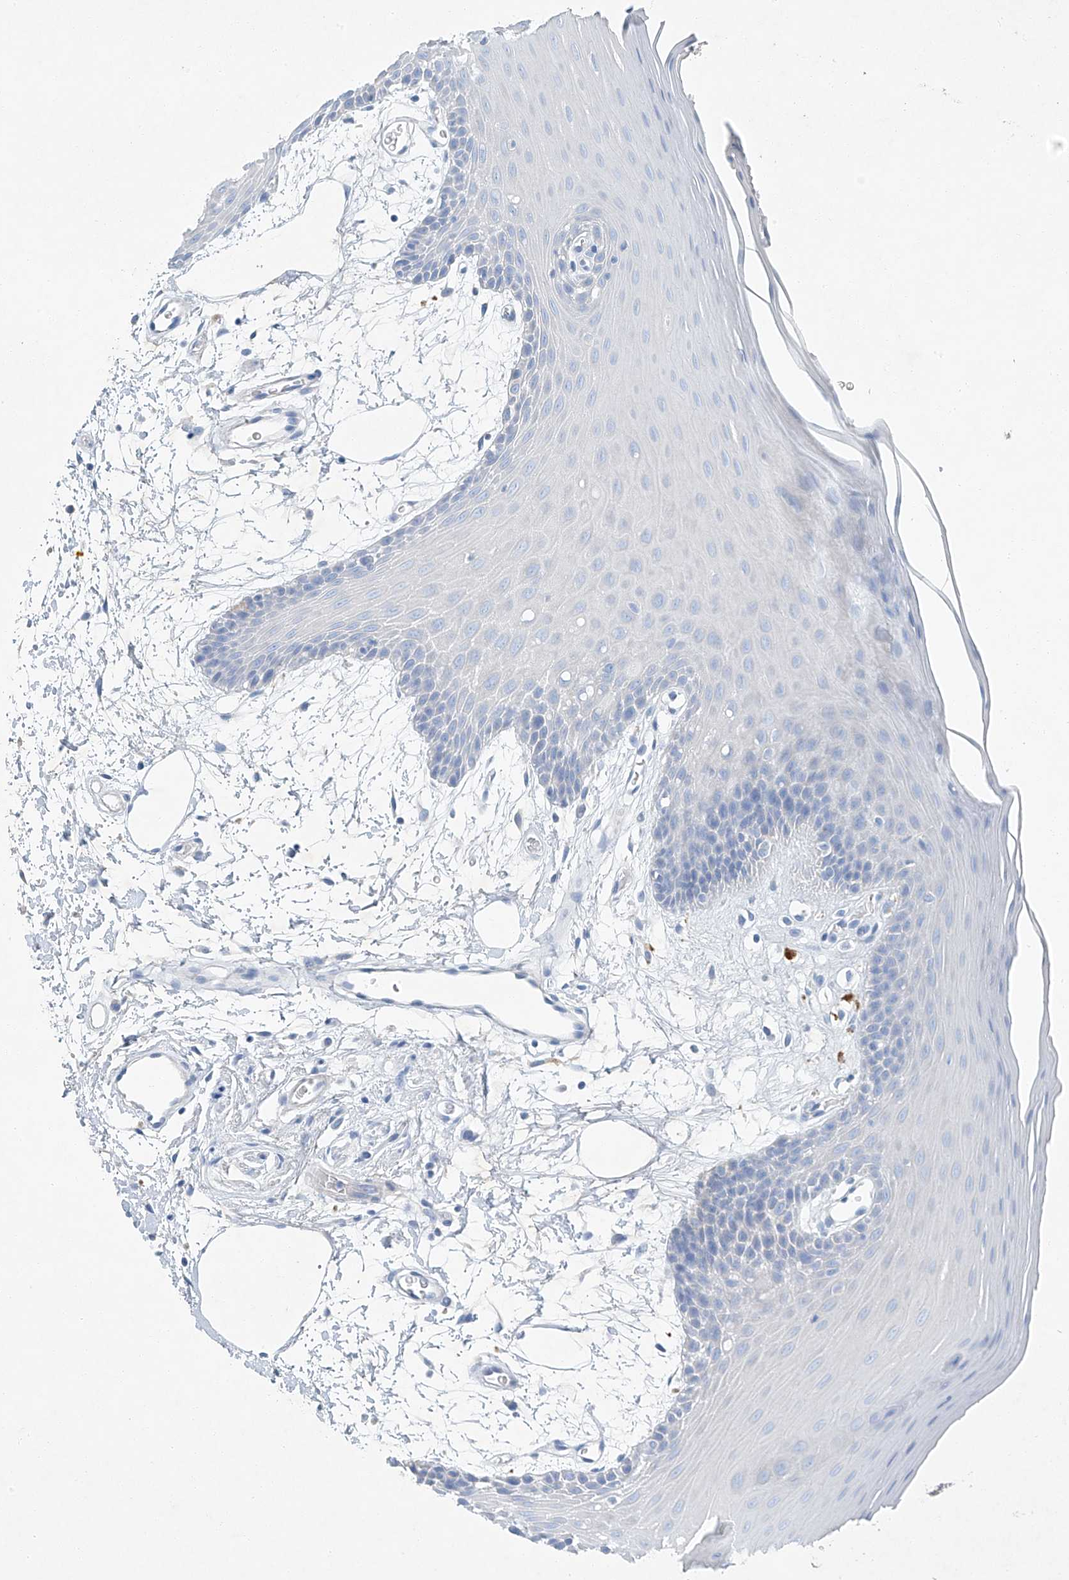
{"staining": {"intensity": "negative", "quantity": "none", "location": "none"}, "tissue": "oral mucosa", "cell_type": "Squamous epithelial cells", "image_type": "normal", "snomed": [{"axis": "morphology", "description": "Normal tissue, NOS"}, {"axis": "topography", "description": "Skeletal muscle"}, {"axis": "topography", "description": "Oral tissue"}, {"axis": "topography", "description": "Salivary gland"}, {"axis": "topography", "description": "Peripheral nerve tissue"}], "caption": "Immunohistochemical staining of unremarkable oral mucosa shows no significant positivity in squamous epithelial cells.", "gene": "C1orf87", "patient": {"sex": "male", "age": 54}}